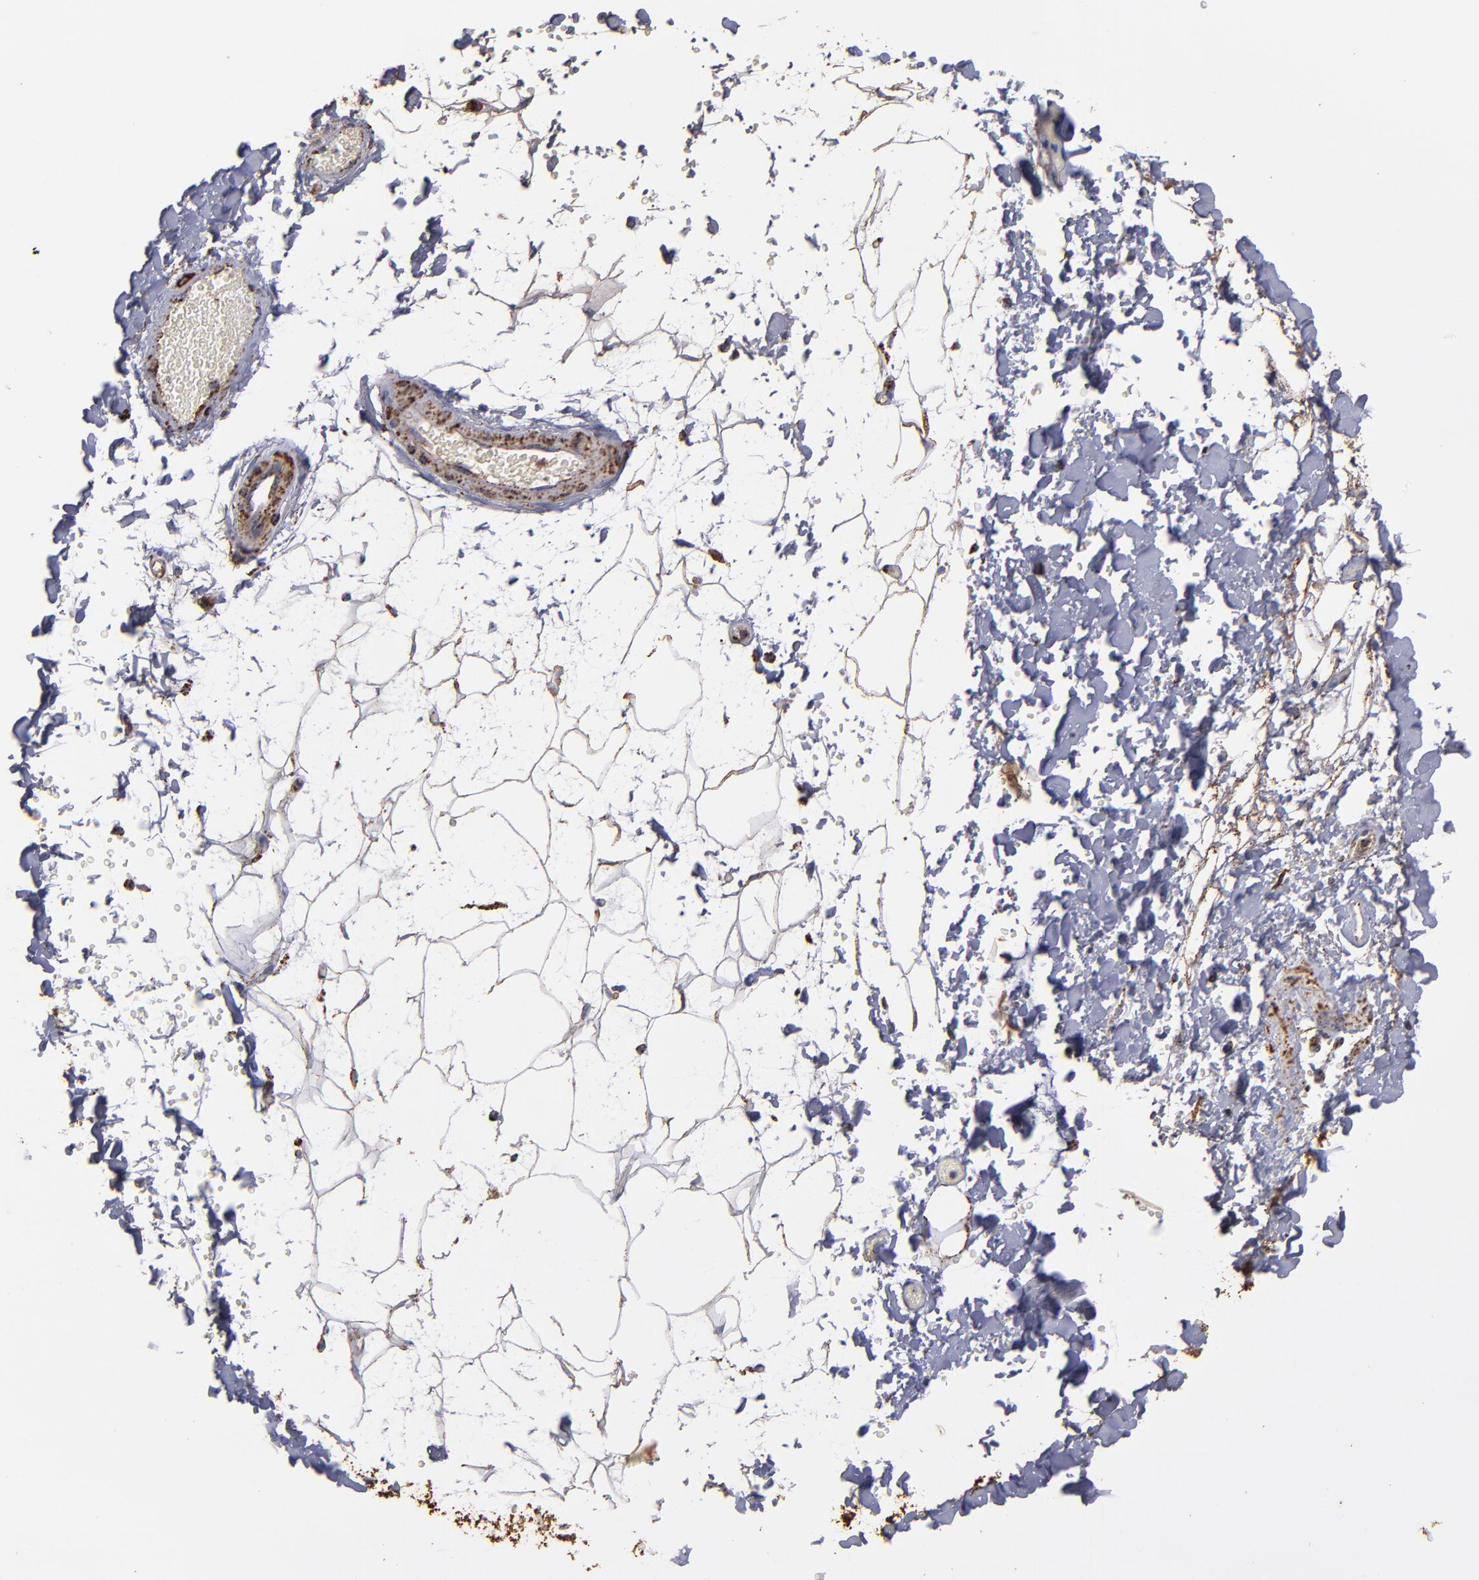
{"staining": {"intensity": "moderate", "quantity": ">75%", "location": "cytoplasmic/membranous"}, "tissue": "adipose tissue", "cell_type": "Adipocytes", "image_type": "normal", "snomed": [{"axis": "morphology", "description": "Normal tissue, NOS"}, {"axis": "topography", "description": "Soft tissue"}], "caption": "Unremarkable adipose tissue was stained to show a protein in brown. There is medium levels of moderate cytoplasmic/membranous staining in about >75% of adipocytes. The protein is stained brown, and the nuclei are stained in blue (DAB (3,3'-diaminobenzidine) IHC with brightfield microscopy, high magnification).", "gene": "SOD2", "patient": {"sex": "male", "age": 72}}